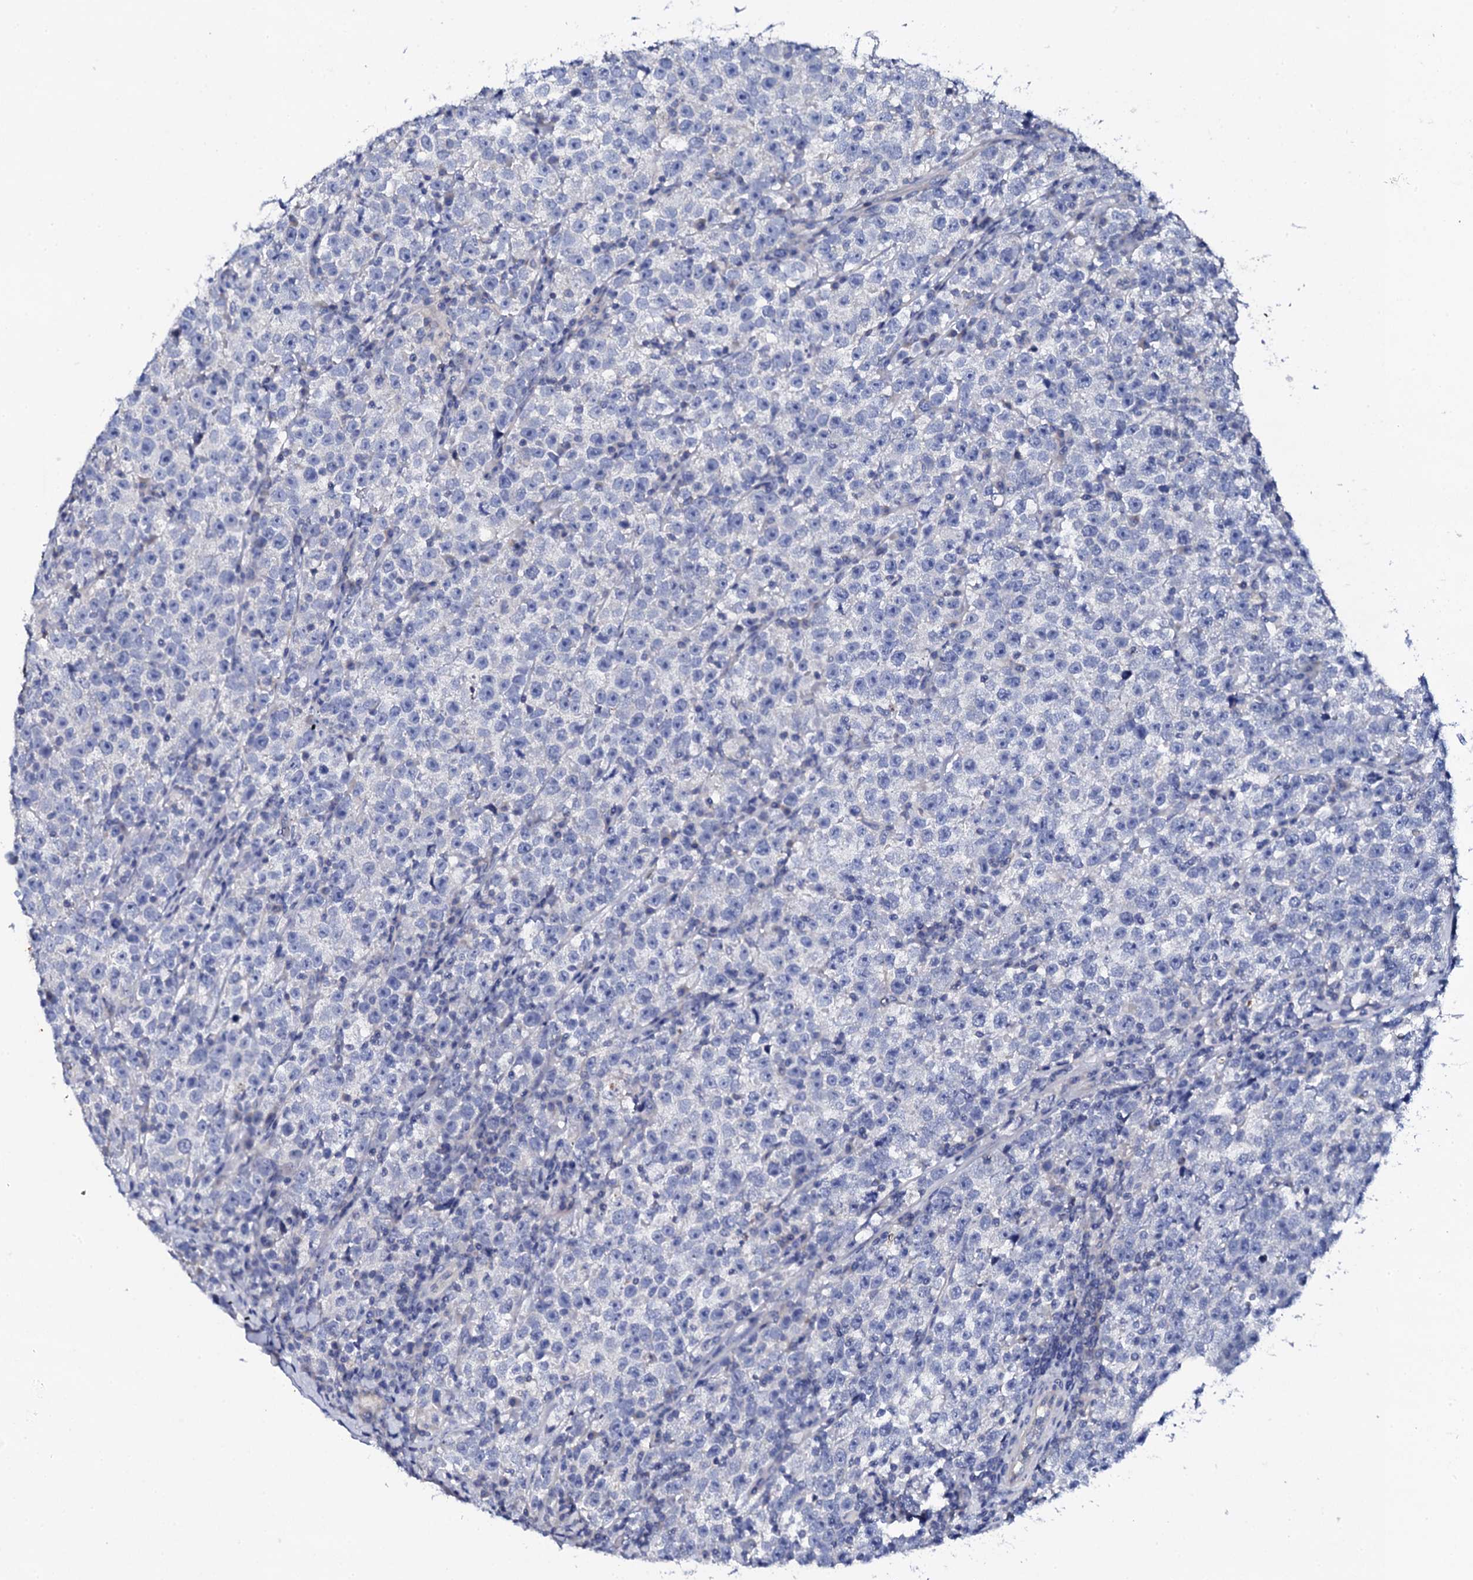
{"staining": {"intensity": "negative", "quantity": "none", "location": "none"}, "tissue": "testis cancer", "cell_type": "Tumor cells", "image_type": "cancer", "snomed": [{"axis": "morphology", "description": "Normal tissue, NOS"}, {"axis": "morphology", "description": "Seminoma, NOS"}, {"axis": "topography", "description": "Testis"}], "caption": "Immunohistochemical staining of testis seminoma shows no significant expression in tumor cells.", "gene": "NAA16", "patient": {"sex": "male", "age": 43}}